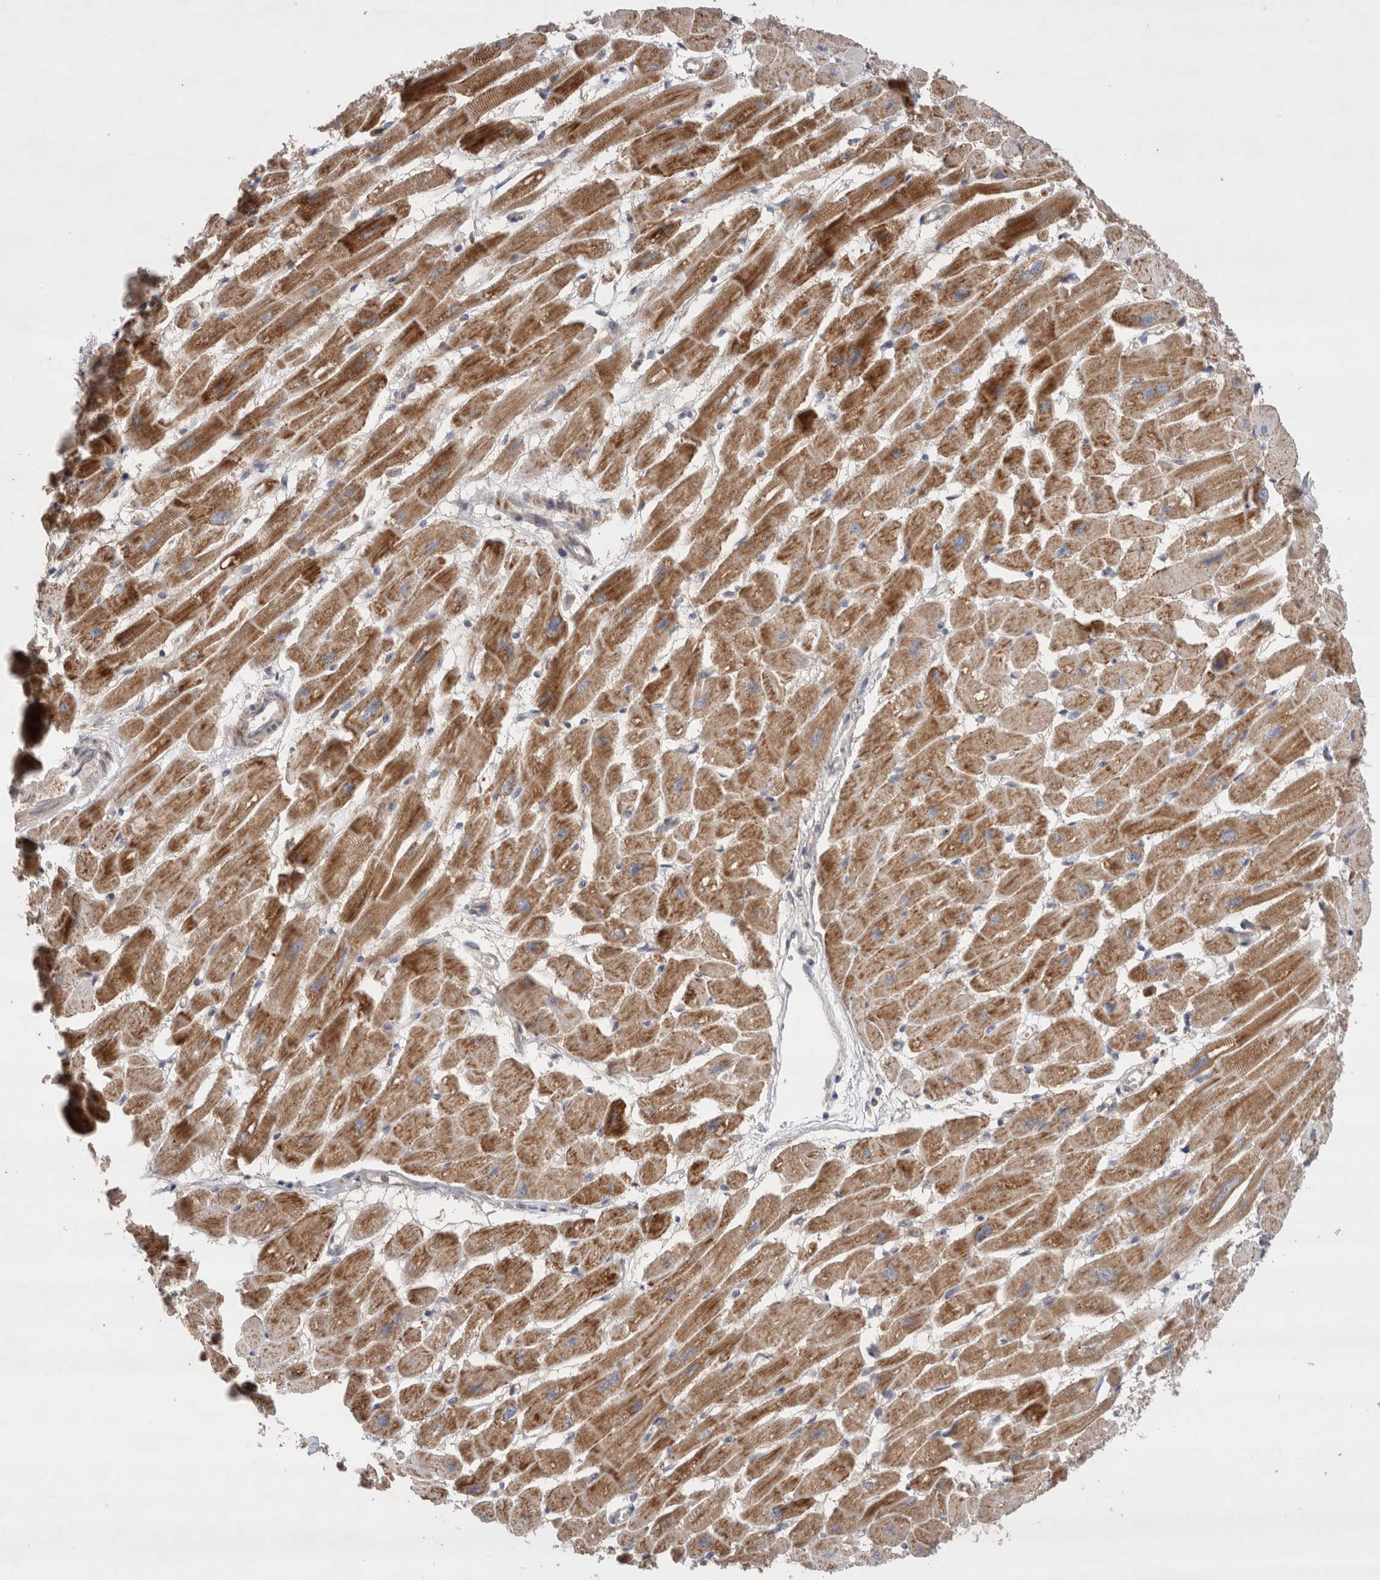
{"staining": {"intensity": "moderate", "quantity": ">75%", "location": "cytoplasmic/membranous"}, "tissue": "heart muscle", "cell_type": "Cardiomyocytes", "image_type": "normal", "snomed": [{"axis": "morphology", "description": "Normal tissue, NOS"}, {"axis": "topography", "description": "Heart"}], "caption": "Immunohistochemical staining of unremarkable human heart muscle demonstrates medium levels of moderate cytoplasmic/membranous staining in approximately >75% of cardiomyocytes.", "gene": "SLC29A1", "patient": {"sex": "female", "age": 54}}